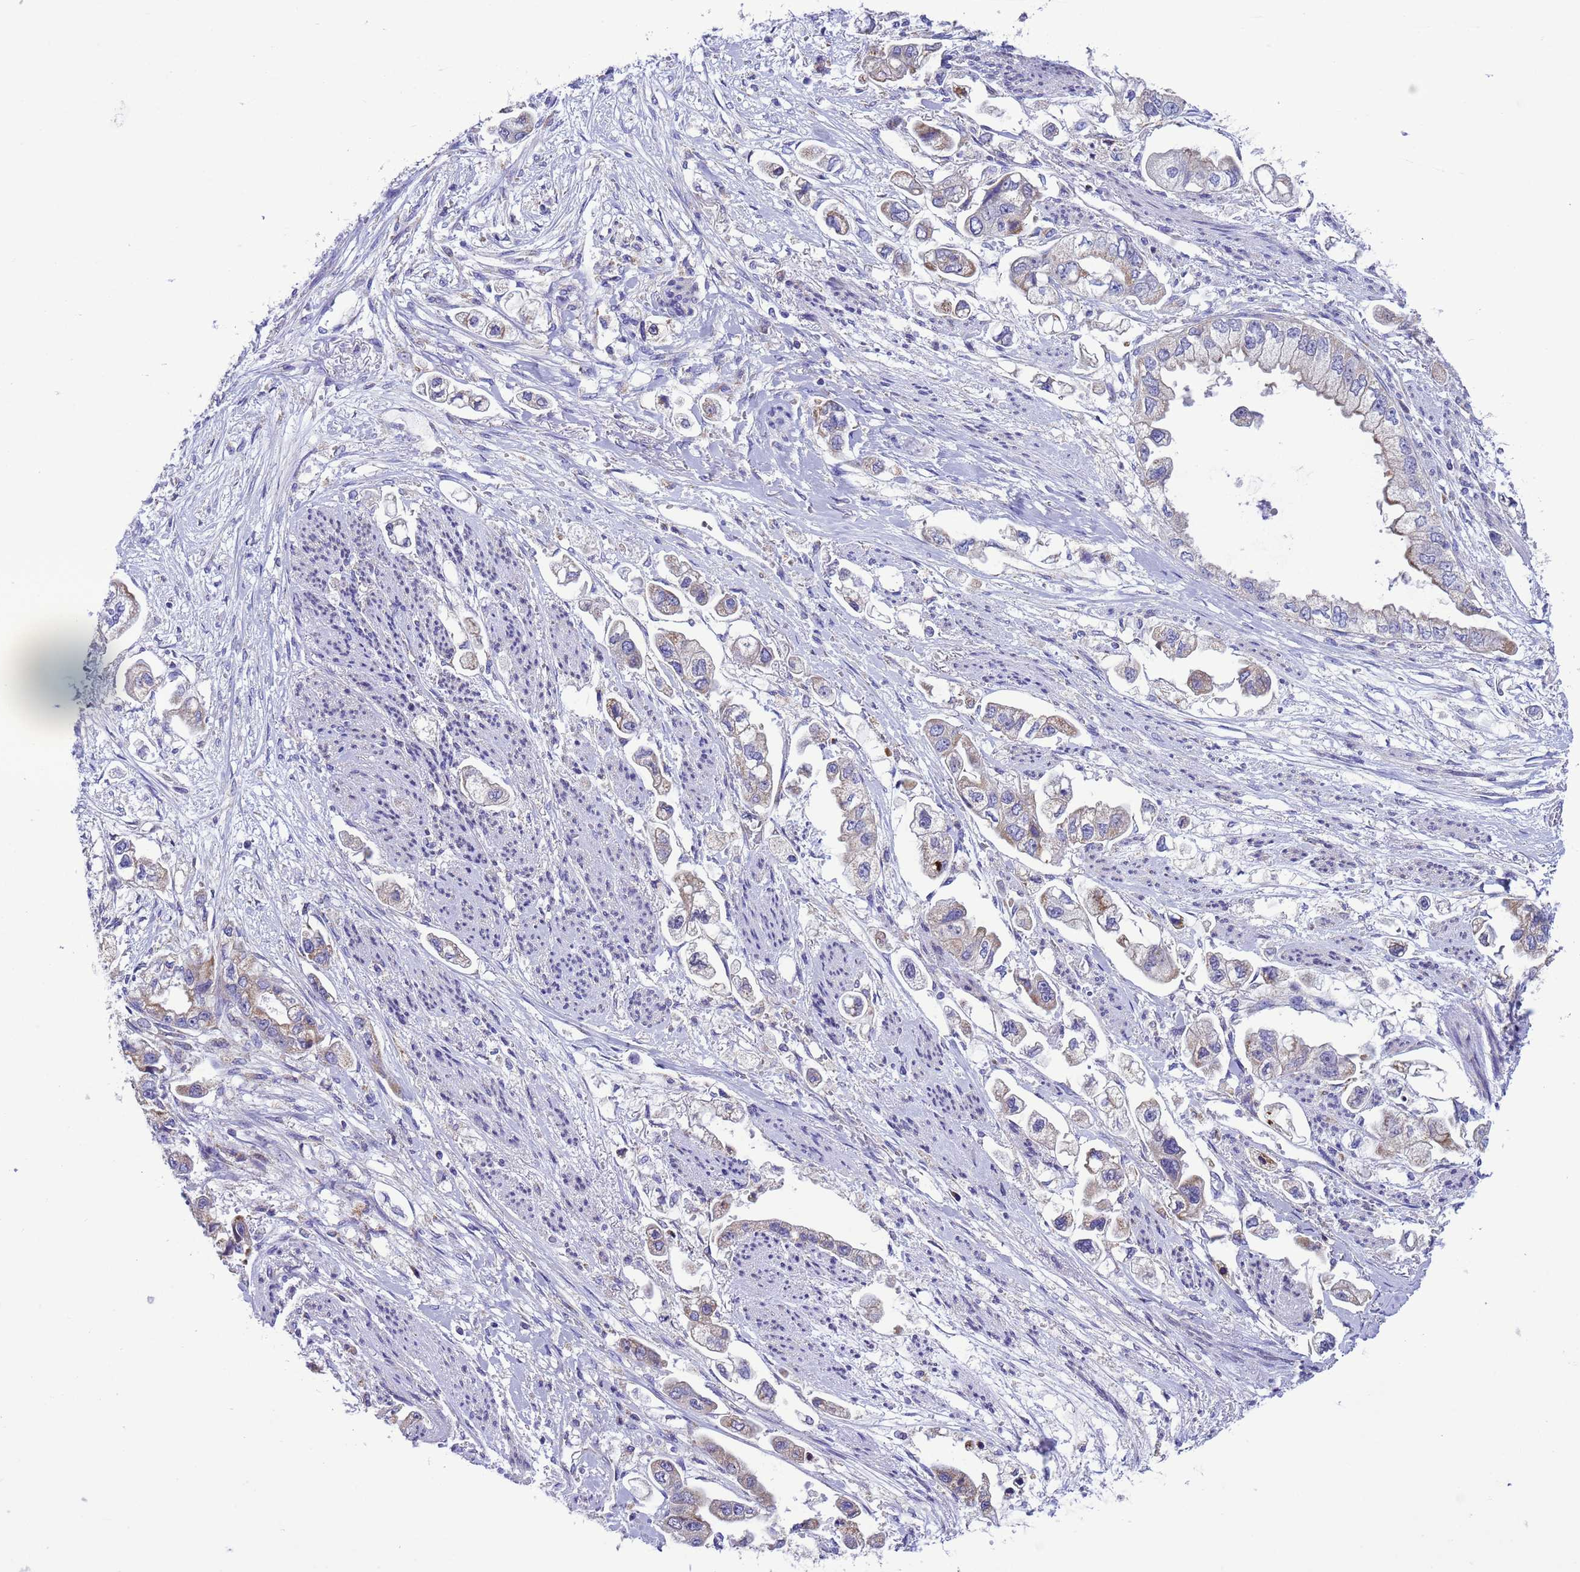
{"staining": {"intensity": "weak", "quantity": "25%-75%", "location": "cytoplasmic/membranous"}, "tissue": "stomach cancer", "cell_type": "Tumor cells", "image_type": "cancer", "snomed": [{"axis": "morphology", "description": "Adenocarcinoma, NOS"}, {"axis": "topography", "description": "Stomach"}], "caption": "Tumor cells demonstrate low levels of weak cytoplasmic/membranous expression in about 25%-75% of cells in human stomach cancer (adenocarcinoma). (DAB (3,3'-diaminobenzidine) = brown stain, brightfield microscopy at high magnification).", "gene": "CCDC191", "patient": {"sex": "male", "age": 62}}